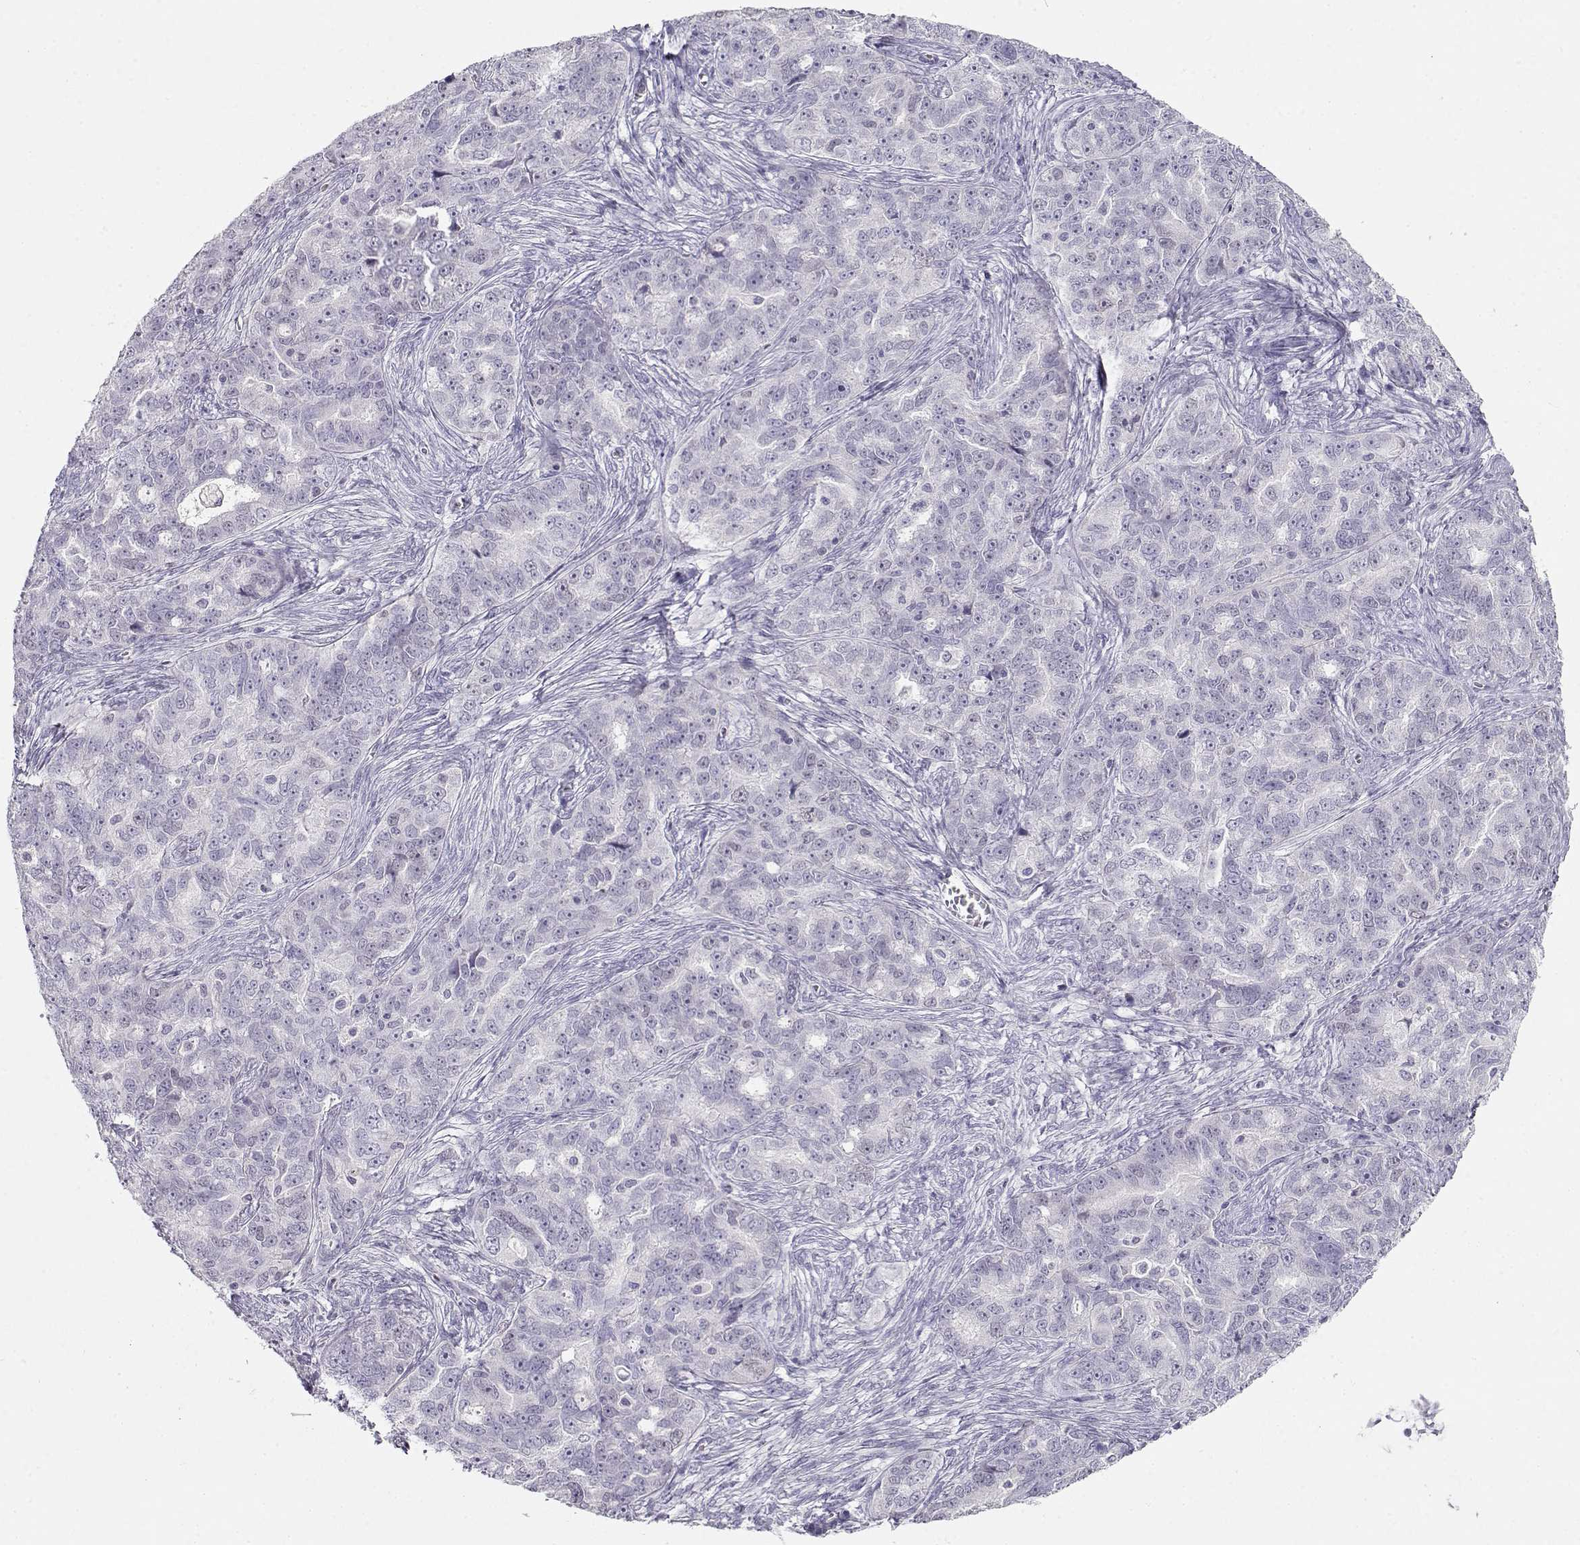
{"staining": {"intensity": "negative", "quantity": "none", "location": "none"}, "tissue": "ovarian cancer", "cell_type": "Tumor cells", "image_type": "cancer", "snomed": [{"axis": "morphology", "description": "Cystadenocarcinoma, serous, NOS"}, {"axis": "topography", "description": "Ovary"}], "caption": "Immunohistochemistry (IHC) of ovarian cancer displays no positivity in tumor cells.", "gene": "OPN5", "patient": {"sex": "female", "age": 51}}